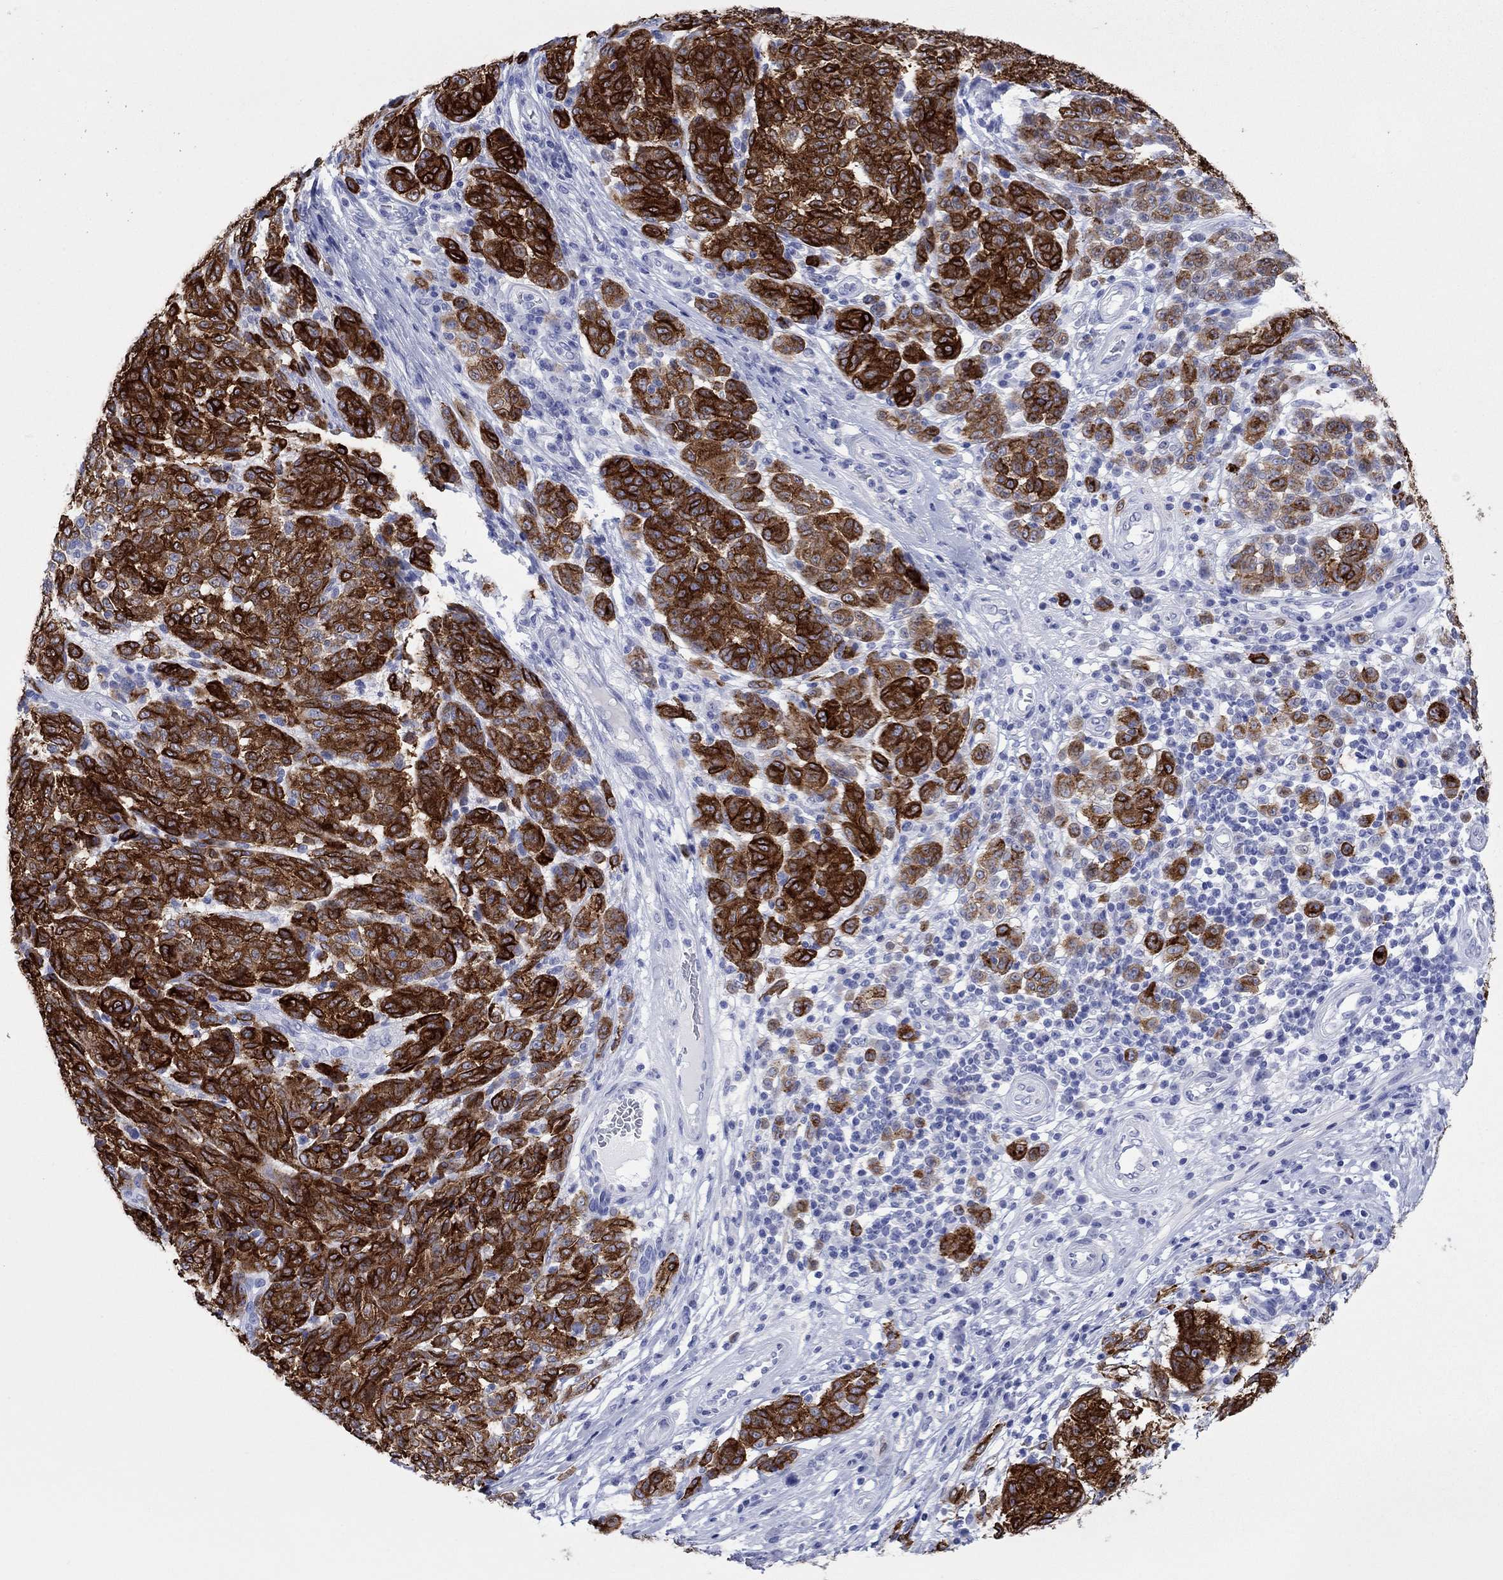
{"staining": {"intensity": "strong", "quantity": "25%-75%", "location": "cytoplasmic/membranous"}, "tissue": "melanoma", "cell_type": "Tumor cells", "image_type": "cancer", "snomed": [{"axis": "morphology", "description": "Malignant melanoma, NOS"}, {"axis": "topography", "description": "Skin"}], "caption": "Immunohistochemical staining of malignant melanoma exhibits high levels of strong cytoplasmic/membranous protein positivity in about 25%-75% of tumor cells.", "gene": "MLANA", "patient": {"sex": "male", "age": 59}}